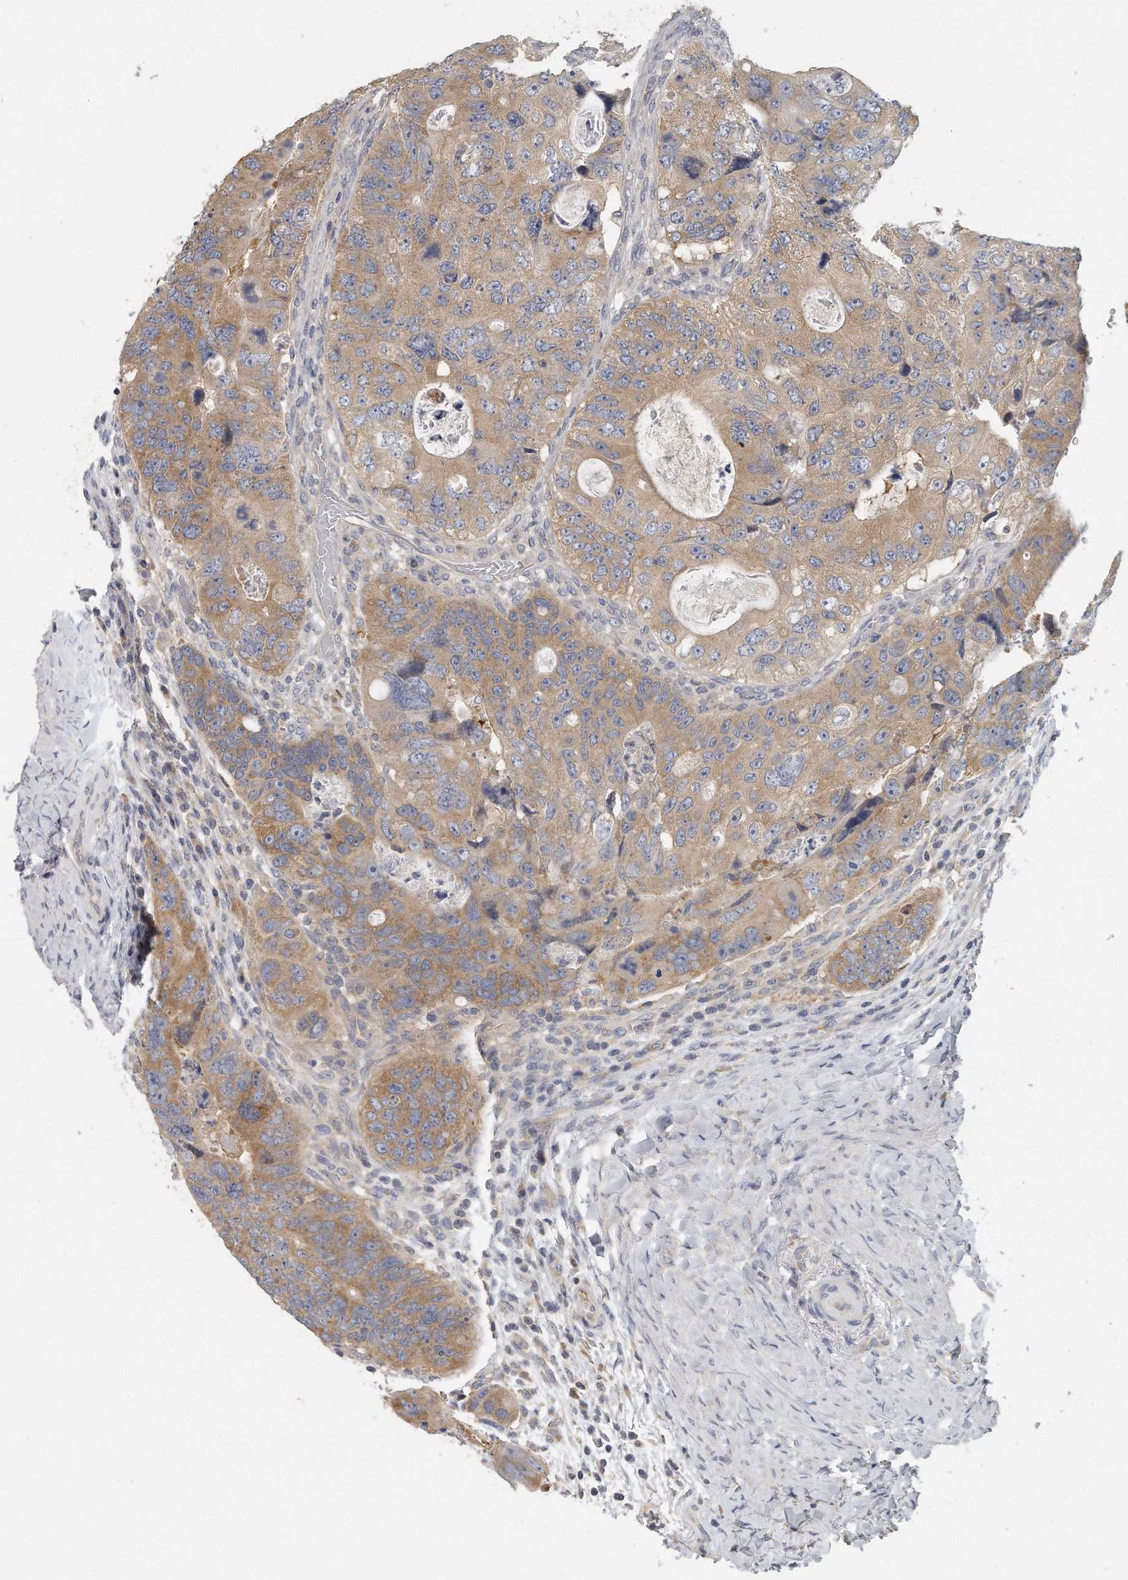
{"staining": {"intensity": "moderate", "quantity": "25%-75%", "location": "cytoplasmic/membranous"}, "tissue": "colorectal cancer", "cell_type": "Tumor cells", "image_type": "cancer", "snomed": [{"axis": "morphology", "description": "Adenocarcinoma, NOS"}, {"axis": "topography", "description": "Rectum"}], "caption": "This photomicrograph exhibits colorectal cancer (adenocarcinoma) stained with immunohistochemistry (IHC) to label a protein in brown. The cytoplasmic/membranous of tumor cells show moderate positivity for the protein. Nuclei are counter-stained blue.", "gene": "EIF3I", "patient": {"sex": "male", "age": 59}}